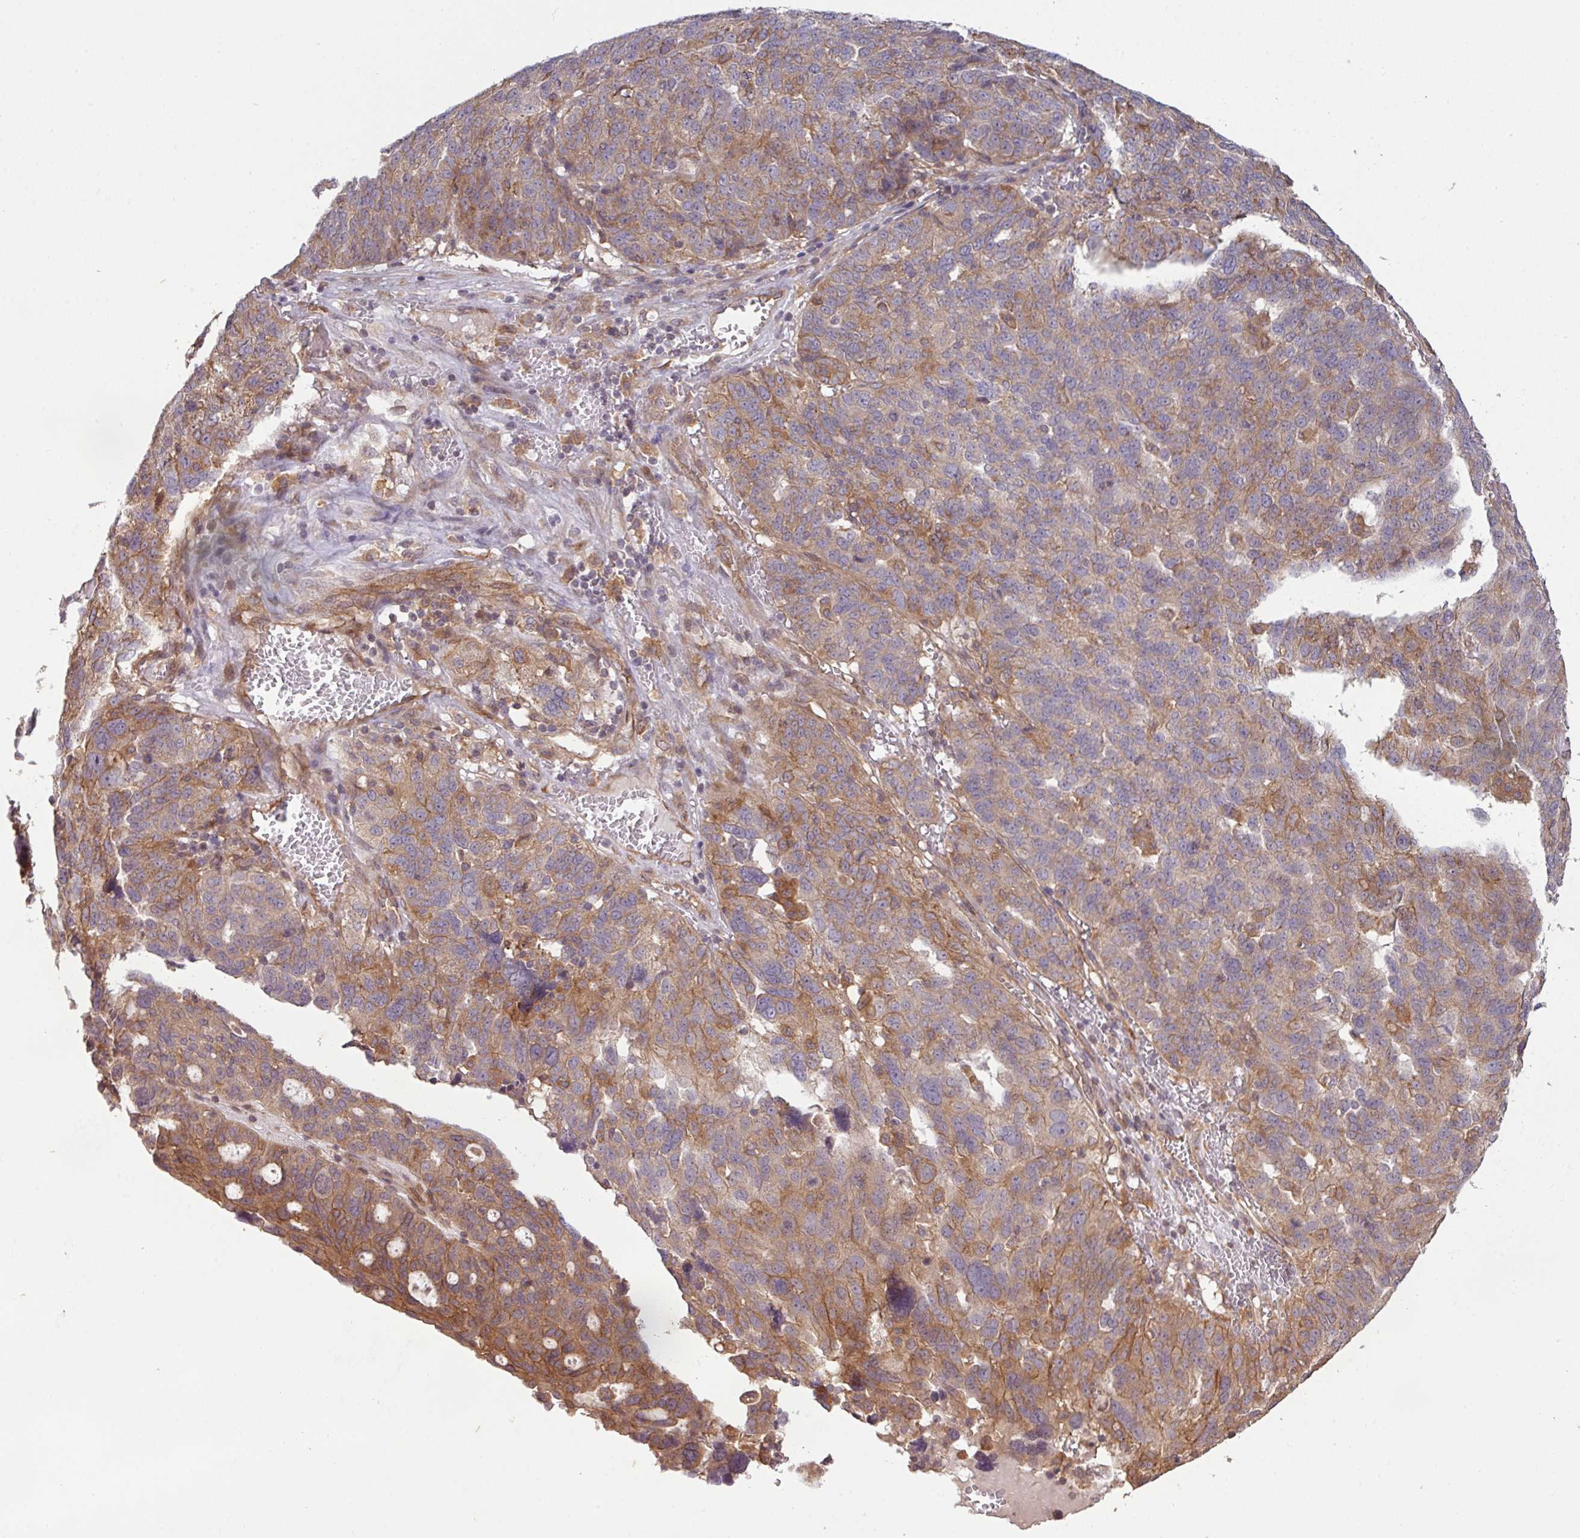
{"staining": {"intensity": "moderate", "quantity": ">75%", "location": "cytoplasmic/membranous"}, "tissue": "ovarian cancer", "cell_type": "Tumor cells", "image_type": "cancer", "snomed": [{"axis": "morphology", "description": "Cystadenocarcinoma, serous, NOS"}, {"axis": "topography", "description": "Ovary"}], "caption": "Immunohistochemistry micrograph of ovarian cancer stained for a protein (brown), which exhibits medium levels of moderate cytoplasmic/membranous positivity in approximately >75% of tumor cells.", "gene": "CYFIP2", "patient": {"sex": "female", "age": 59}}